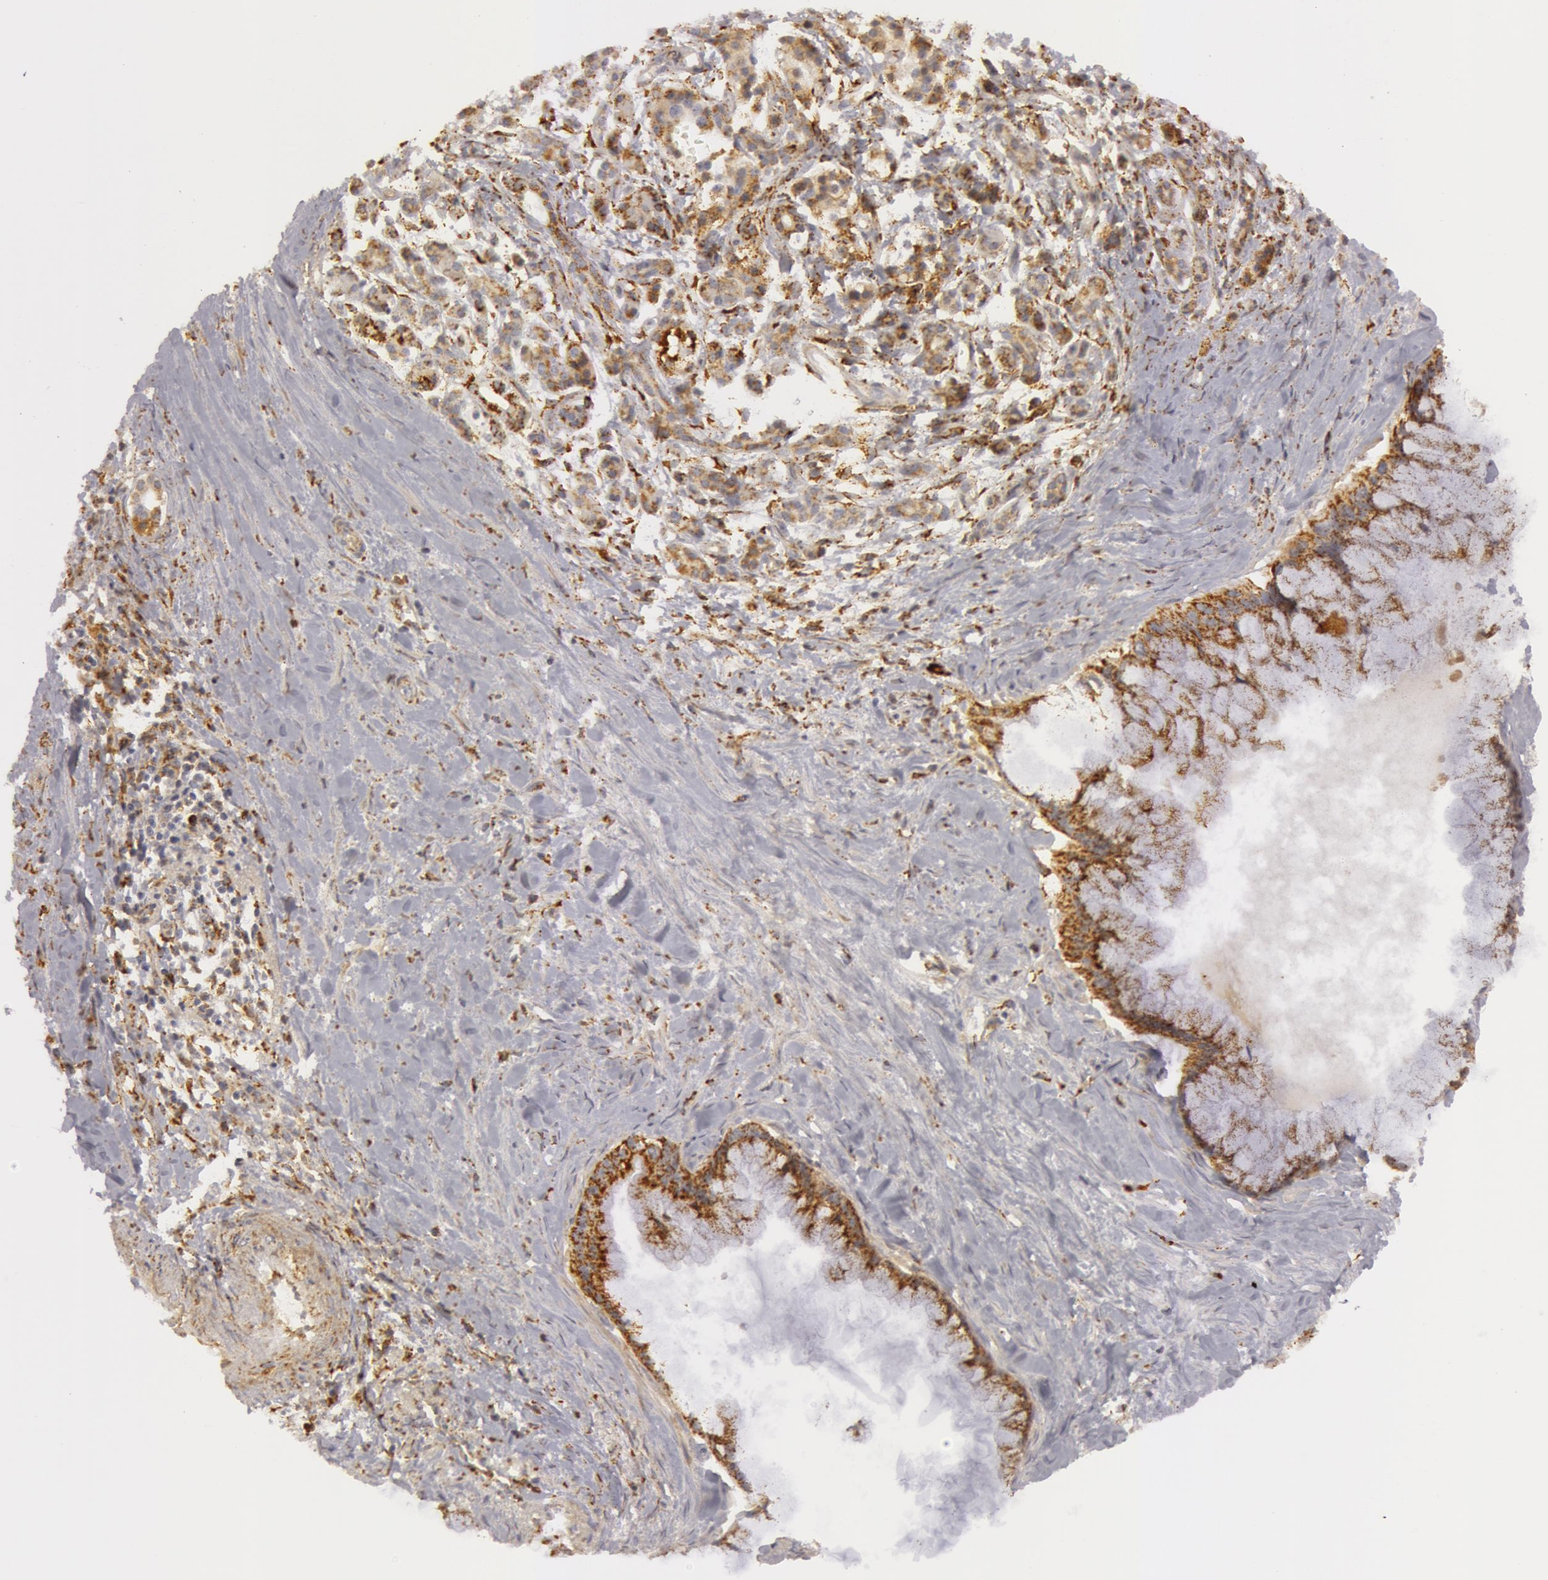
{"staining": {"intensity": "weak", "quantity": ">75%", "location": "cytoplasmic/membranous"}, "tissue": "pancreatic cancer", "cell_type": "Tumor cells", "image_type": "cancer", "snomed": [{"axis": "morphology", "description": "Adenocarcinoma, NOS"}, {"axis": "topography", "description": "Pancreas"}], "caption": "Adenocarcinoma (pancreatic) stained with a brown dye reveals weak cytoplasmic/membranous positive positivity in approximately >75% of tumor cells.", "gene": "C7", "patient": {"sex": "male", "age": 59}}